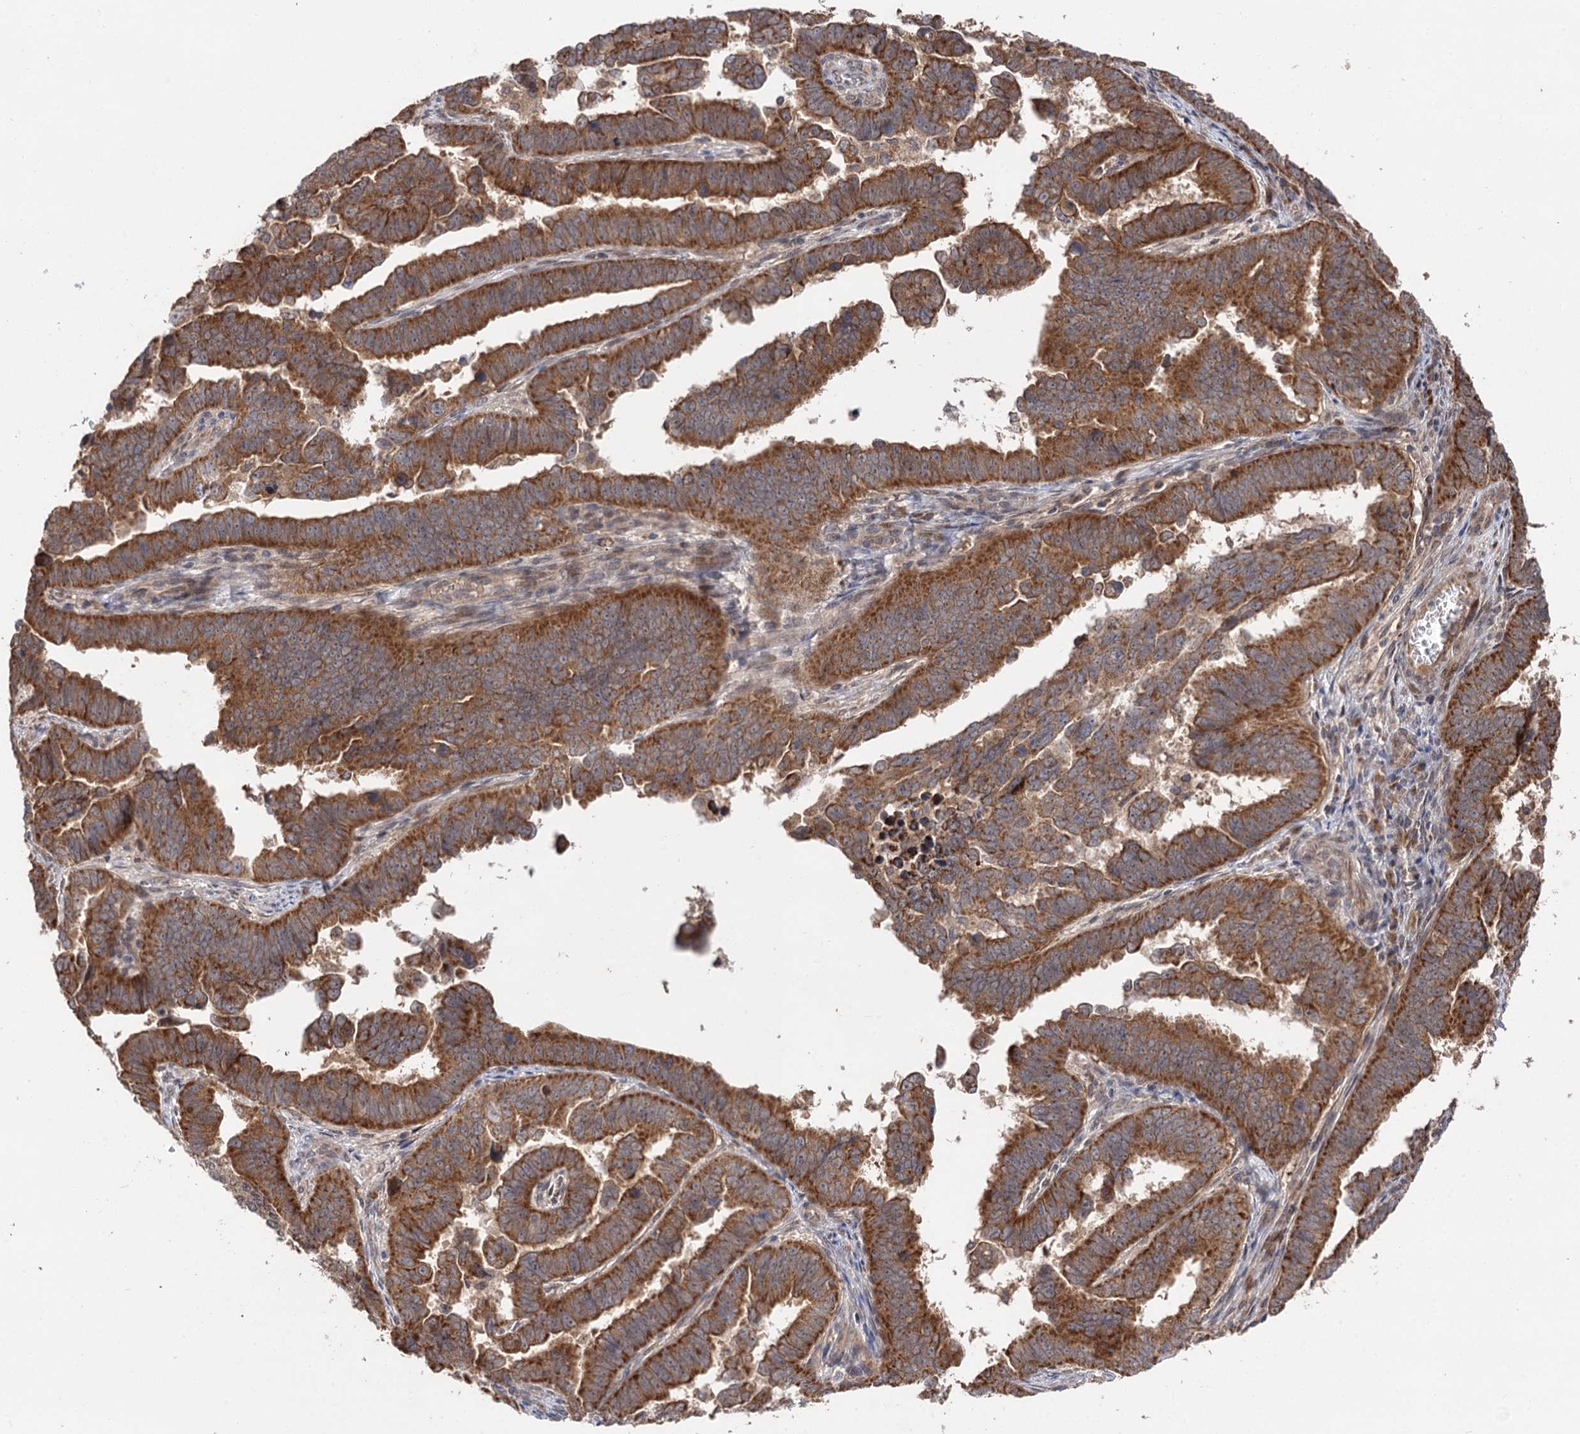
{"staining": {"intensity": "strong", "quantity": ">75%", "location": "cytoplasmic/membranous"}, "tissue": "endometrial cancer", "cell_type": "Tumor cells", "image_type": "cancer", "snomed": [{"axis": "morphology", "description": "Adenocarcinoma, NOS"}, {"axis": "topography", "description": "Endometrium"}], "caption": "A brown stain highlights strong cytoplasmic/membranous staining of a protein in endometrial adenocarcinoma tumor cells.", "gene": "FBXW8", "patient": {"sex": "female", "age": 75}}